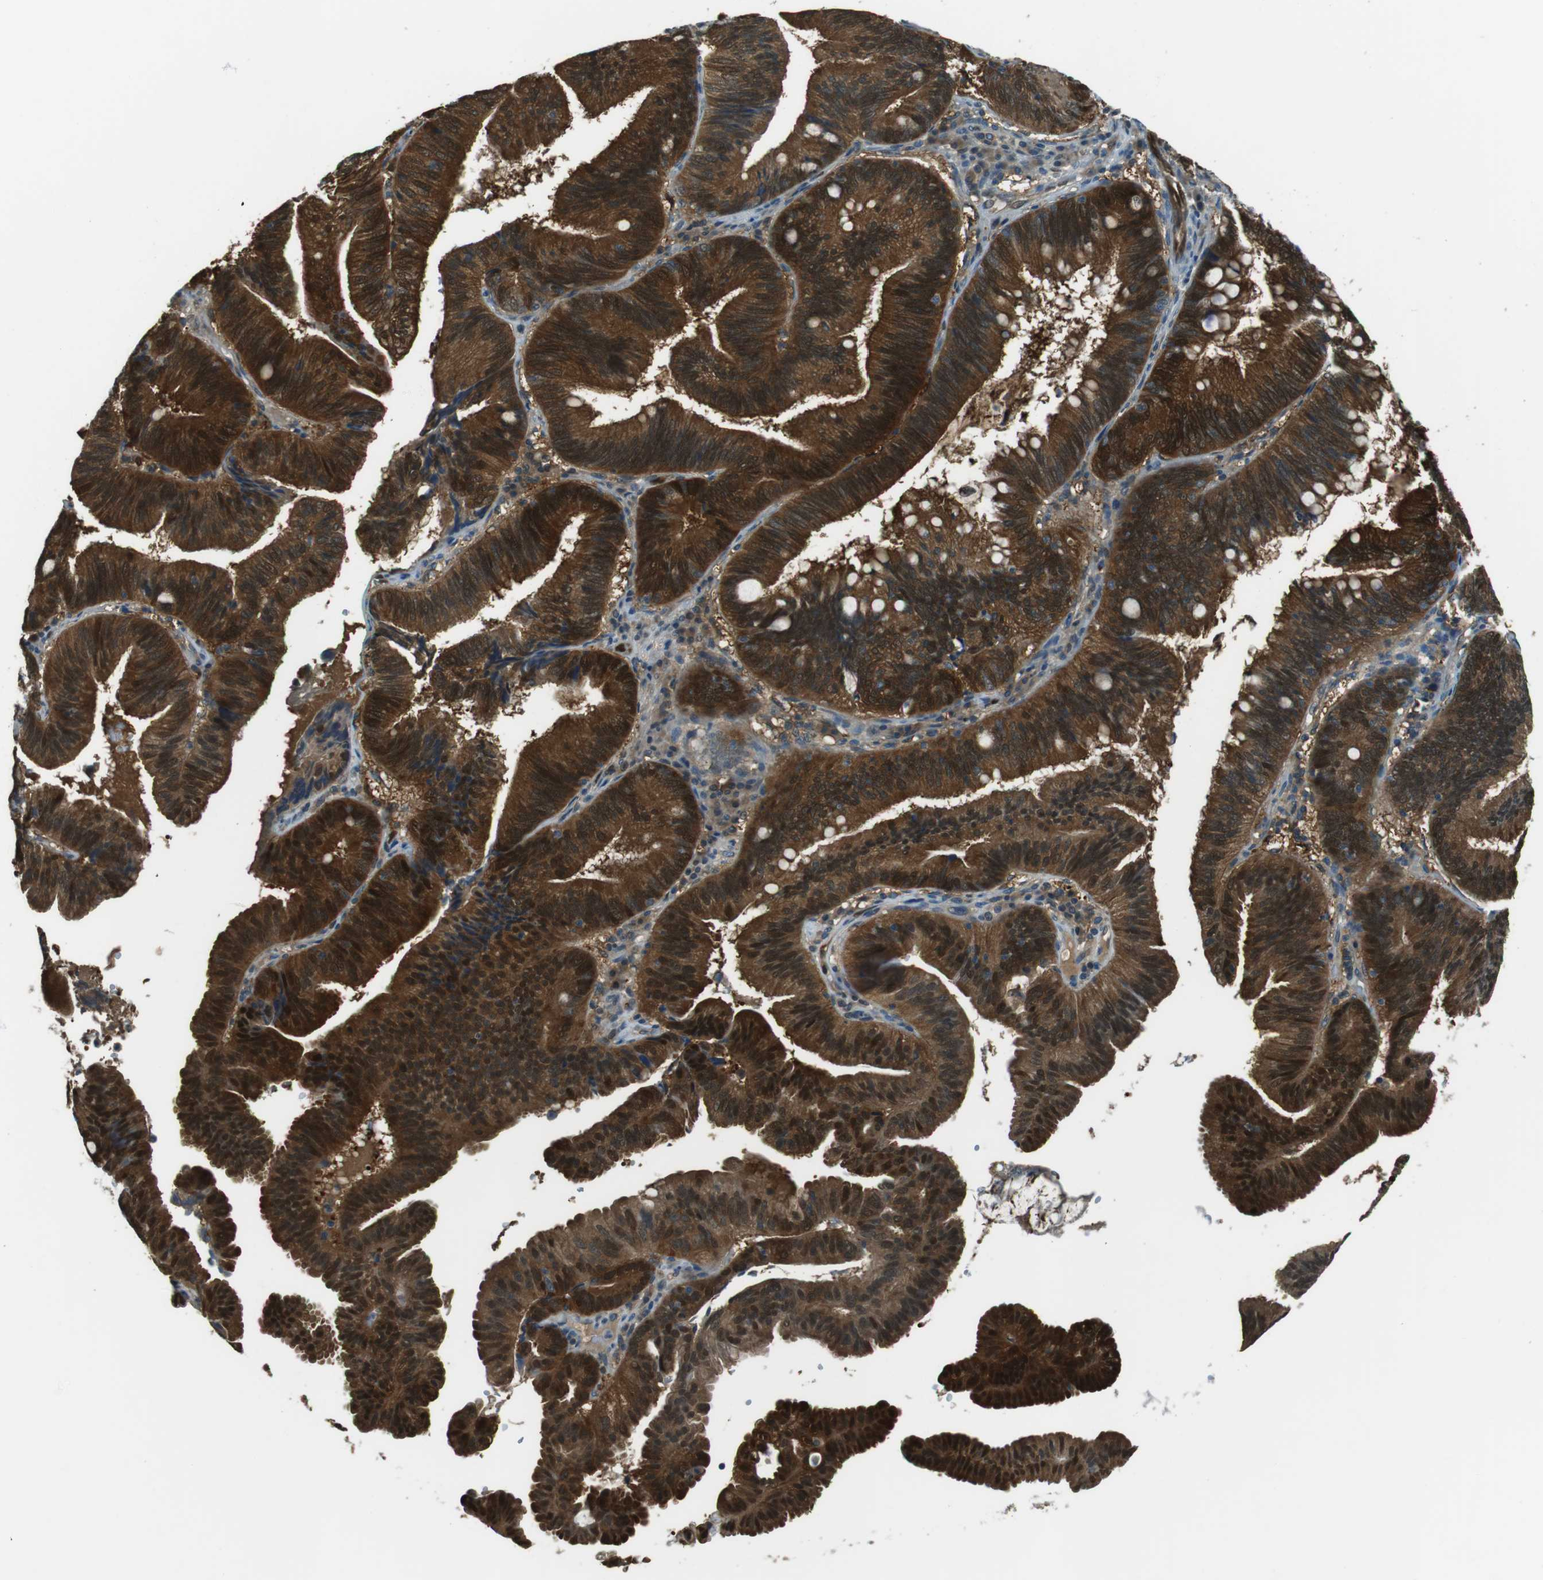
{"staining": {"intensity": "strong", "quantity": ">75%", "location": "cytoplasmic/membranous,nuclear"}, "tissue": "pancreatic cancer", "cell_type": "Tumor cells", "image_type": "cancer", "snomed": [{"axis": "morphology", "description": "Adenocarcinoma, NOS"}, {"axis": "topography", "description": "Pancreas"}], "caption": "Pancreatic cancer stained with immunohistochemistry (IHC) exhibits strong cytoplasmic/membranous and nuclear positivity in about >75% of tumor cells.", "gene": "MFAP3", "patient": {"sex": "male", "age": 82}}